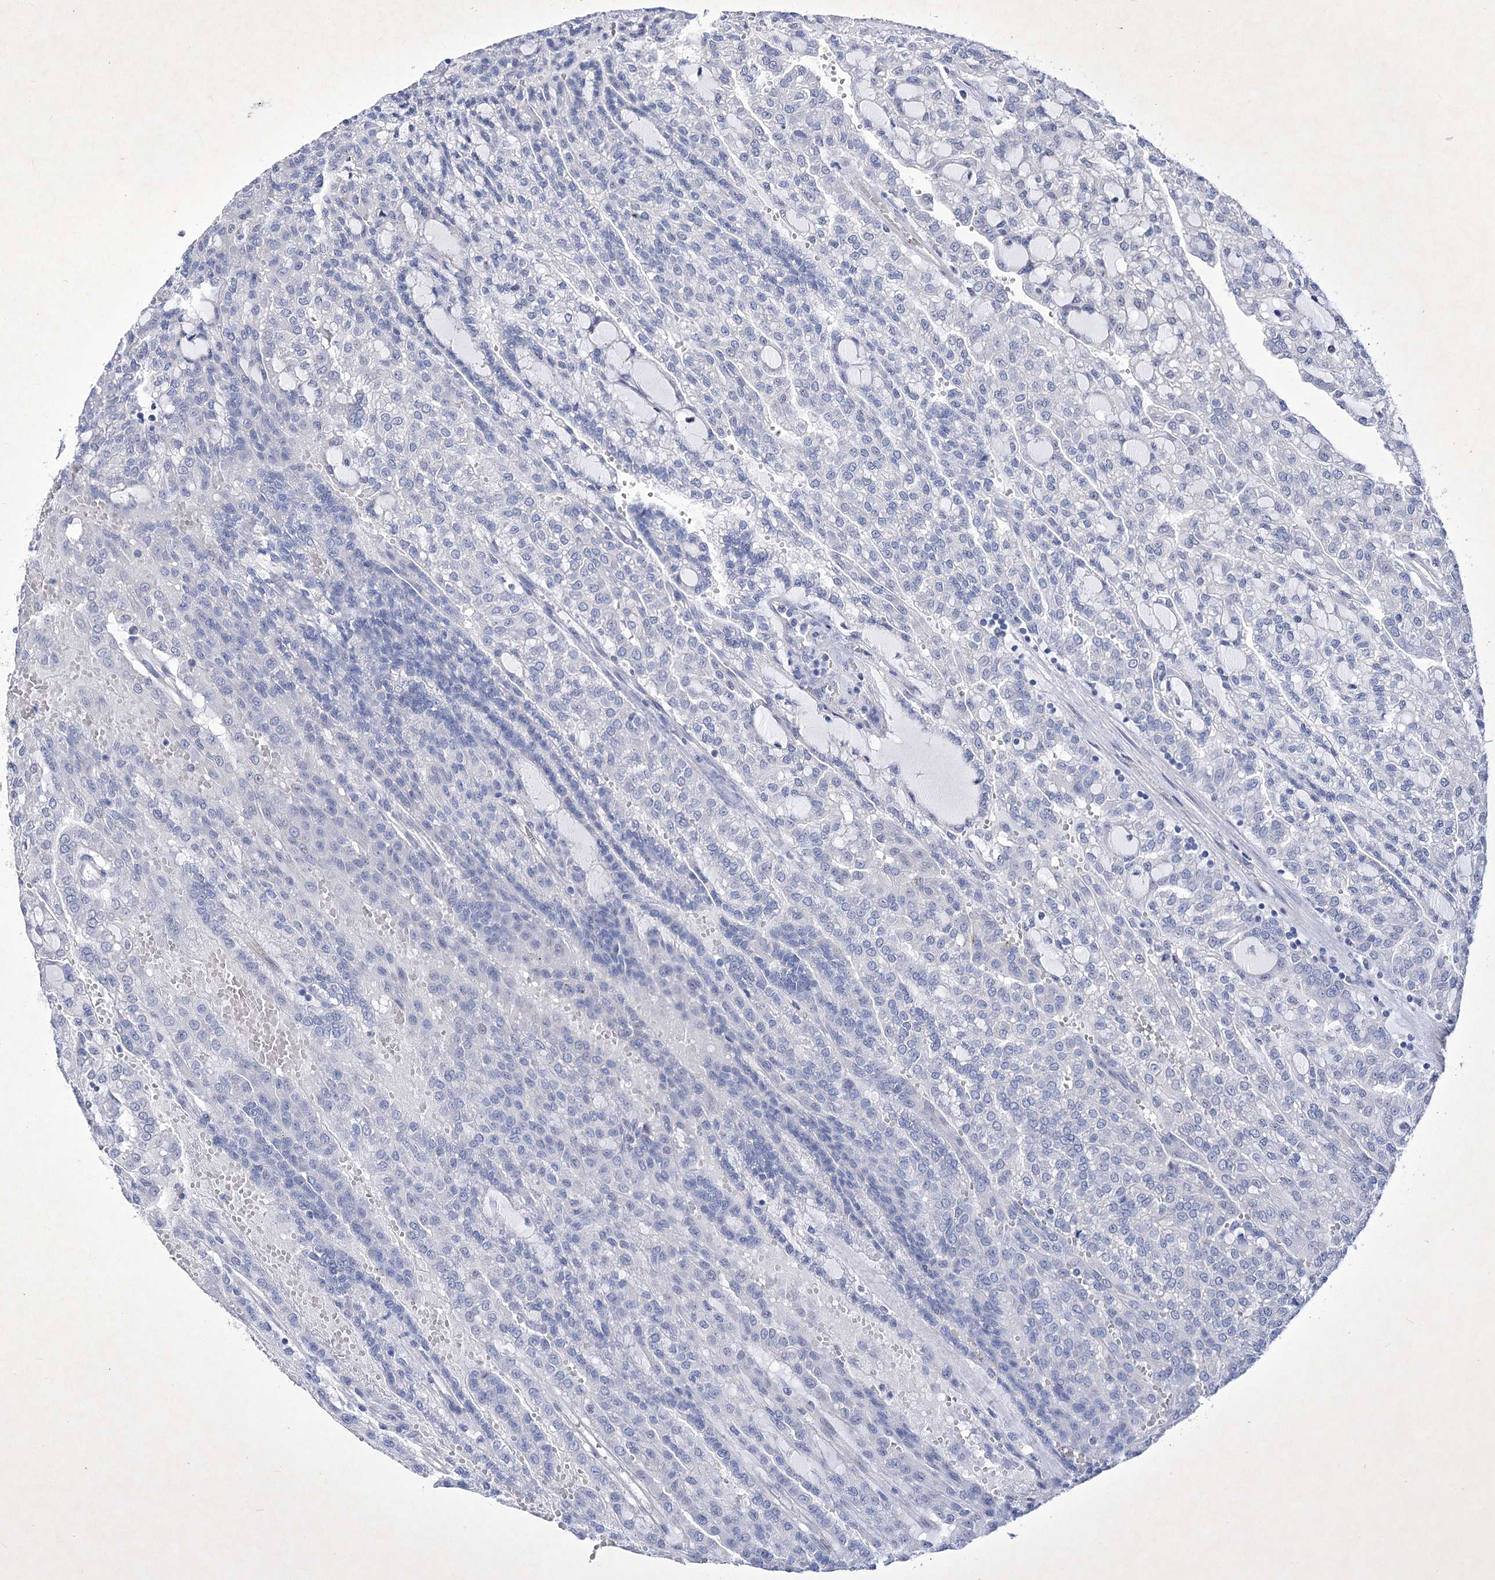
{"staining": {"intensity": "negative", "quantity": "none", "location": "none"}, "tissue": "renal cancer", "cell_type": "Tumor cells", "image_type": "cancer", "snomed": [{"axis": "morphology", "description": "Adenocarcinoma, NOS"}, {"axis": "topography", "description": "Kidney"}], "caption": "IHC micrograph of neoplastic tissue: adenocarcinoma (renal) stained with DAB (3,3'-diaminobenzidine) reveals no significant protein expression in tumor cells.", "gene": "GPN1", "patient": {"sex": "male", "age": 63}}